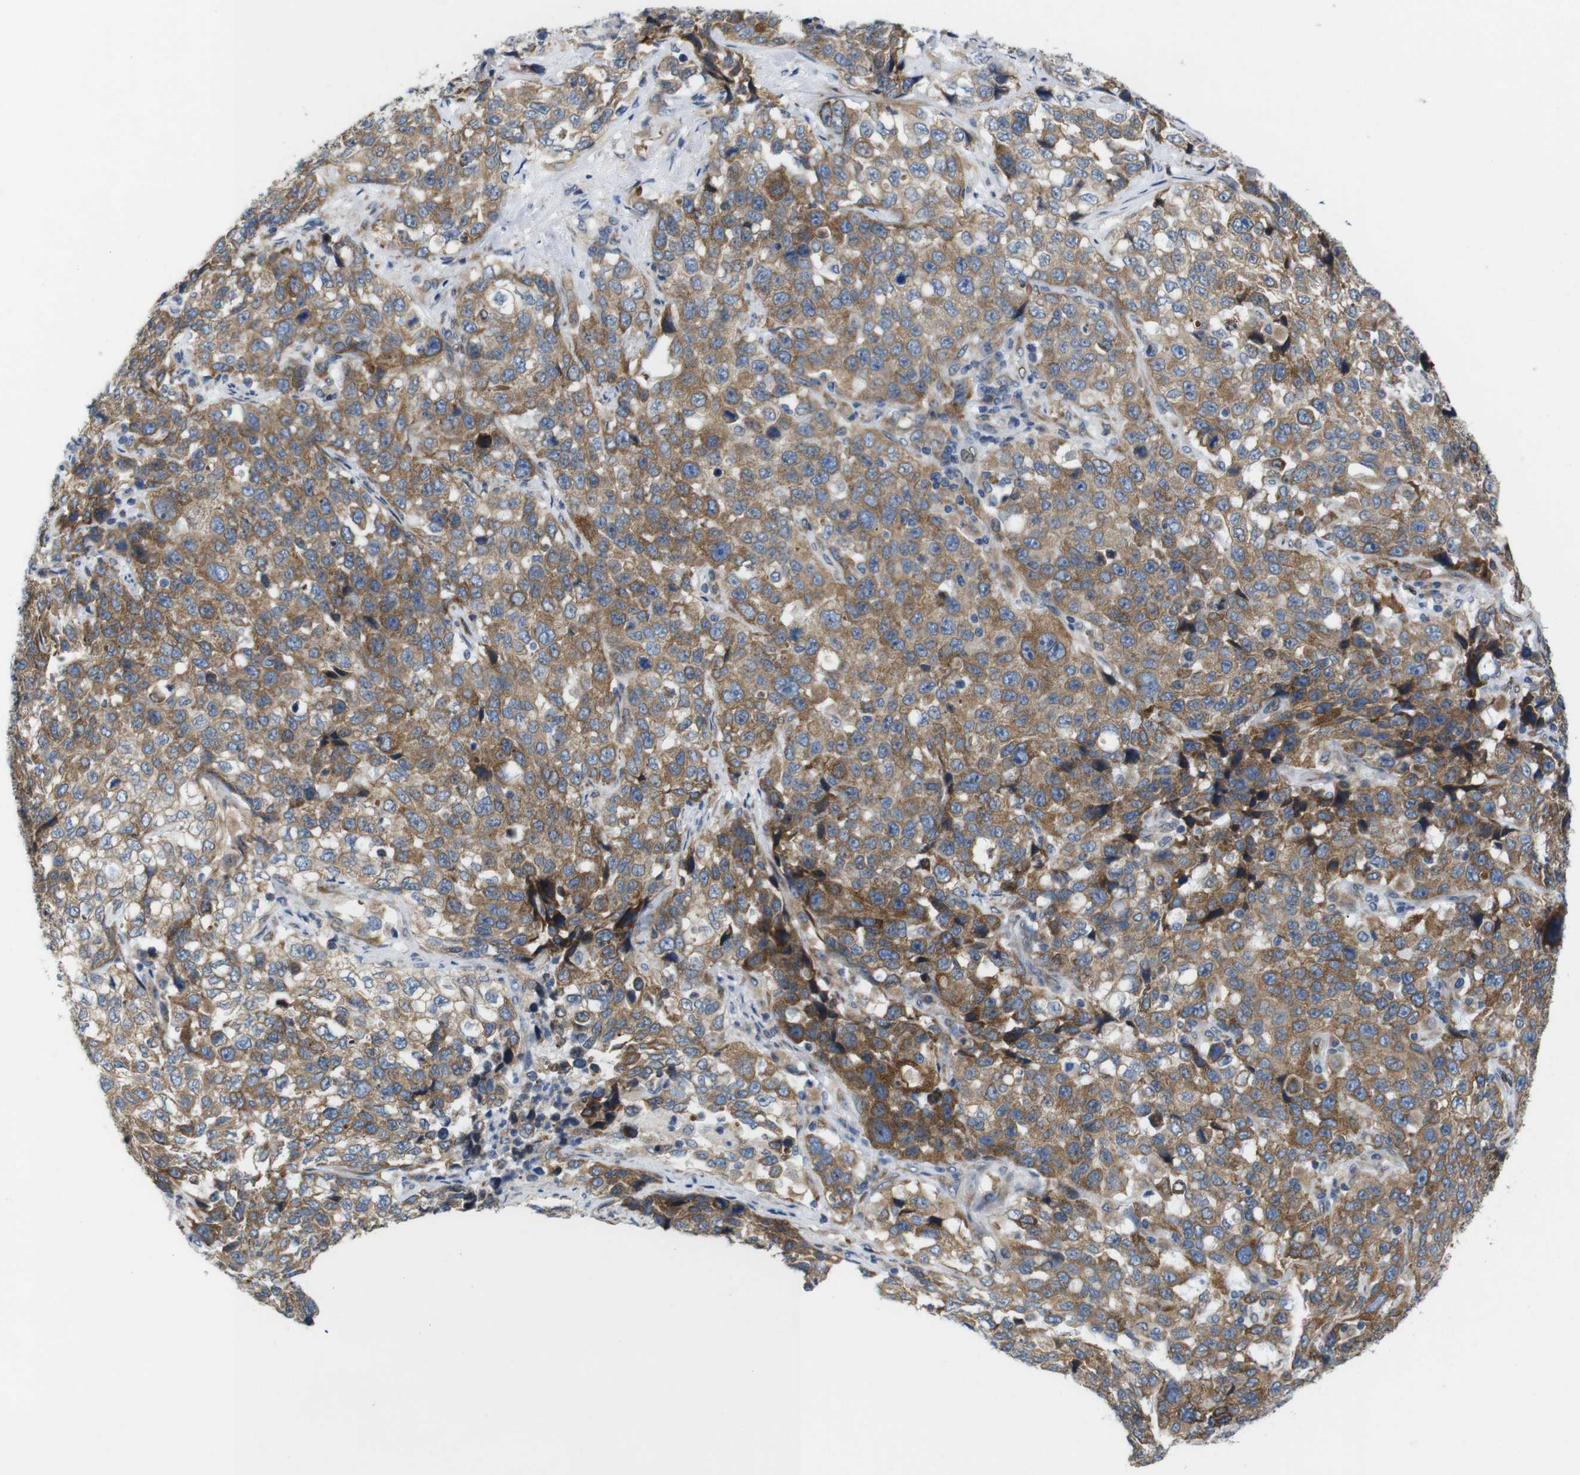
{"staining": {"intensity": "moderate", "quantity": ">75%", "location": "cytoplasmic/membranous"}, "tissue": "stomach cancer", "cell_type": "Tumor cells", "image_type": "cancer", "snomed": [{"axis": "morphology", "description": "Normal tissue, NOS"}, {"axis": "morphology", "description": "Adenocarcinoma, NOS"}, {"axis": "topography", "description": "Stomach"}], "caption": "The image exhibits immunohistochemical staining of stomach cancer. There is moderate cytoplasmic/membranous staining is present in about >75% of tumor cells. The protein is shown in brown color, while the nuclei are stained blue.", "gene": "HACD3", "patient": {"sex": "male", "age": 48}}